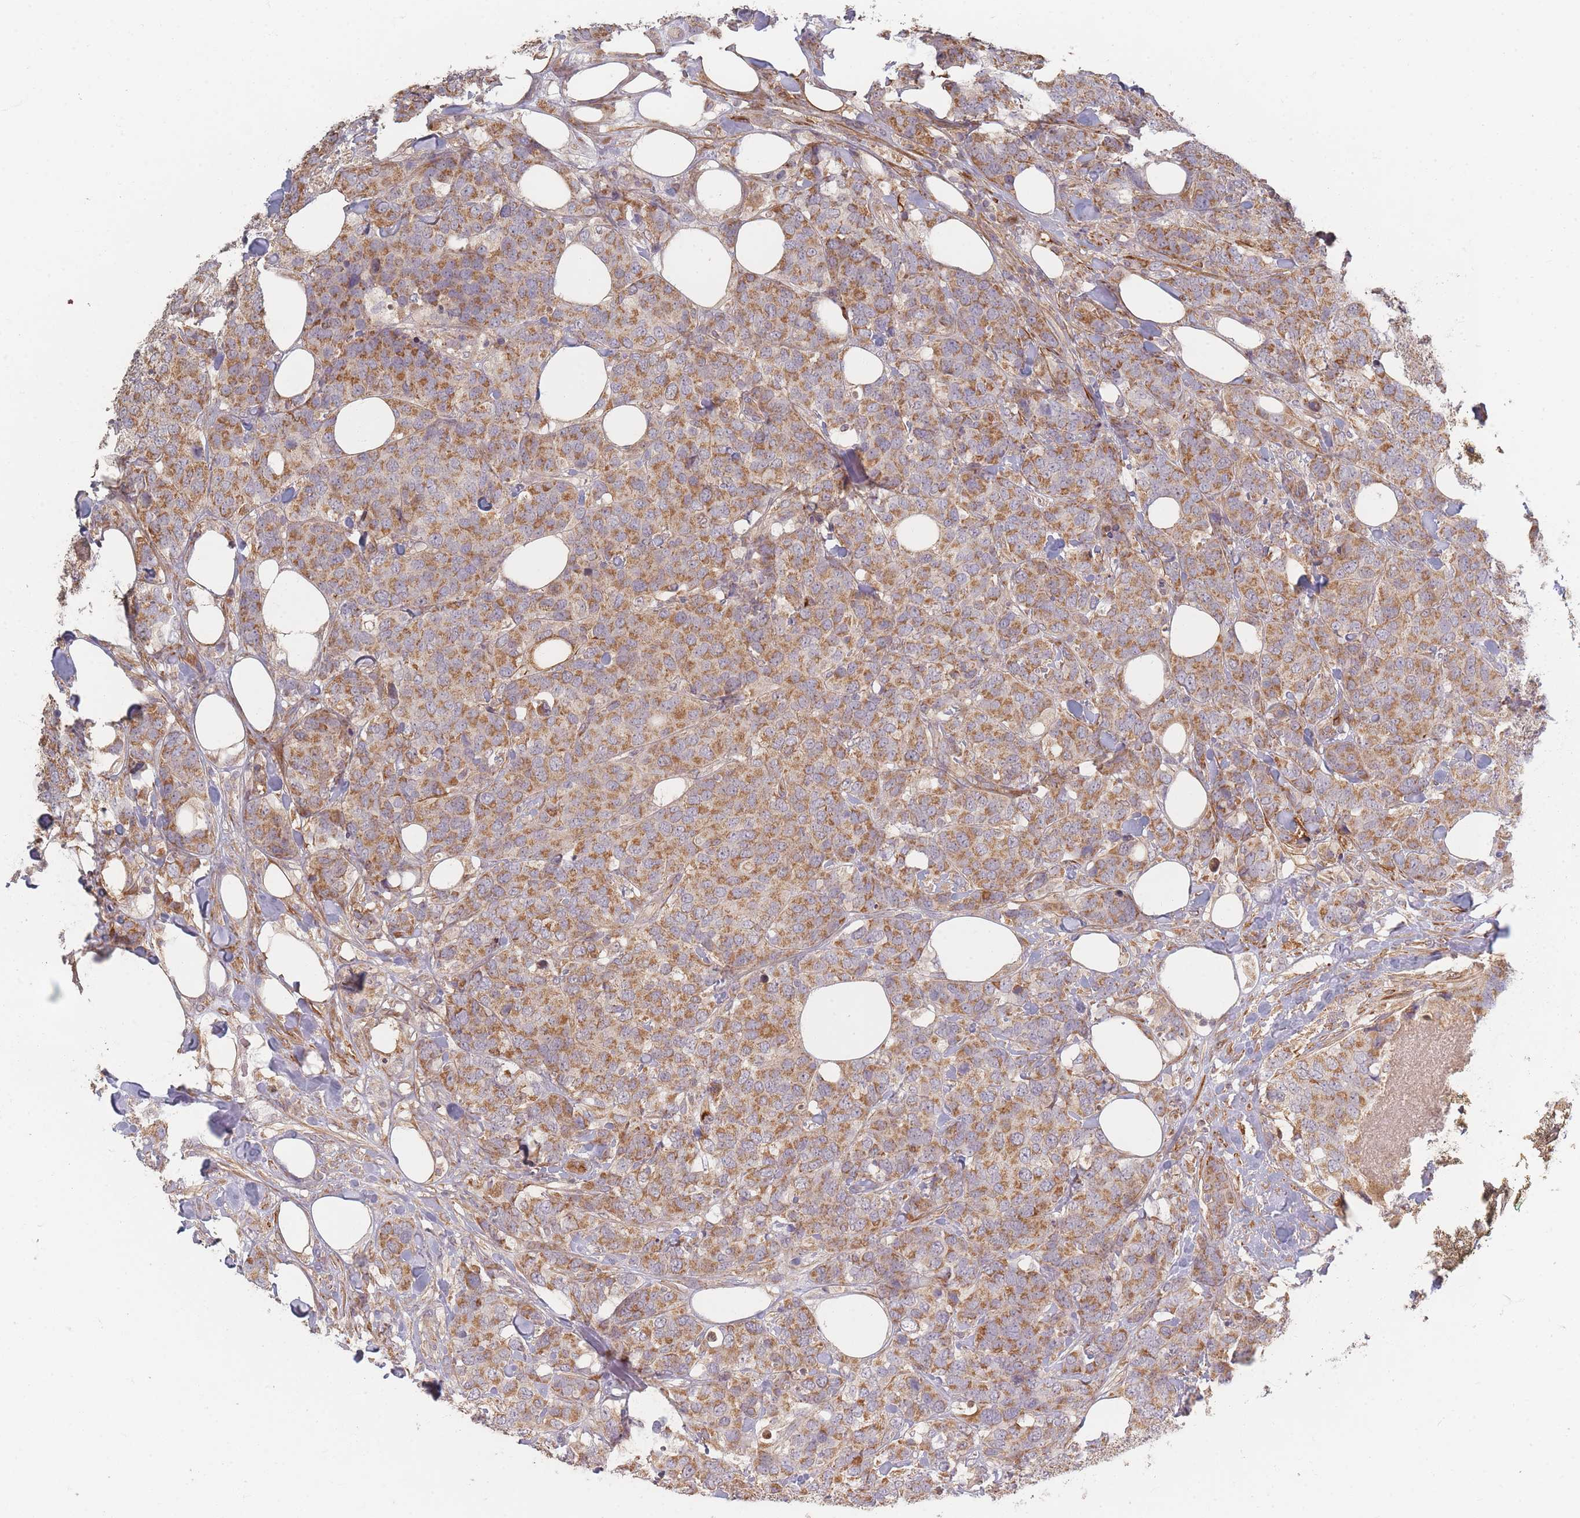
{"staining": {"intensity": "moderate", "quantity": ">75%", "location": "cytoplasmic/membranous"}, "tissue": "breast cancer", "cell_type": "Tumor cells", "image_type": "cancer", "snomed": [{"axis": "morphology", "description": "Lobular carcinoma"}, {"axis": "topography", "description": "Breast"}], "caption": "An image showing moderate cytoplasmic/membranous positivity in approximately >75% of tumor cells in lobular carcinoma (breast), as visualized by brown immunohistochemical staining.", "gene": "MRPS6", "patient": {"sex": "female", "age": 59}}